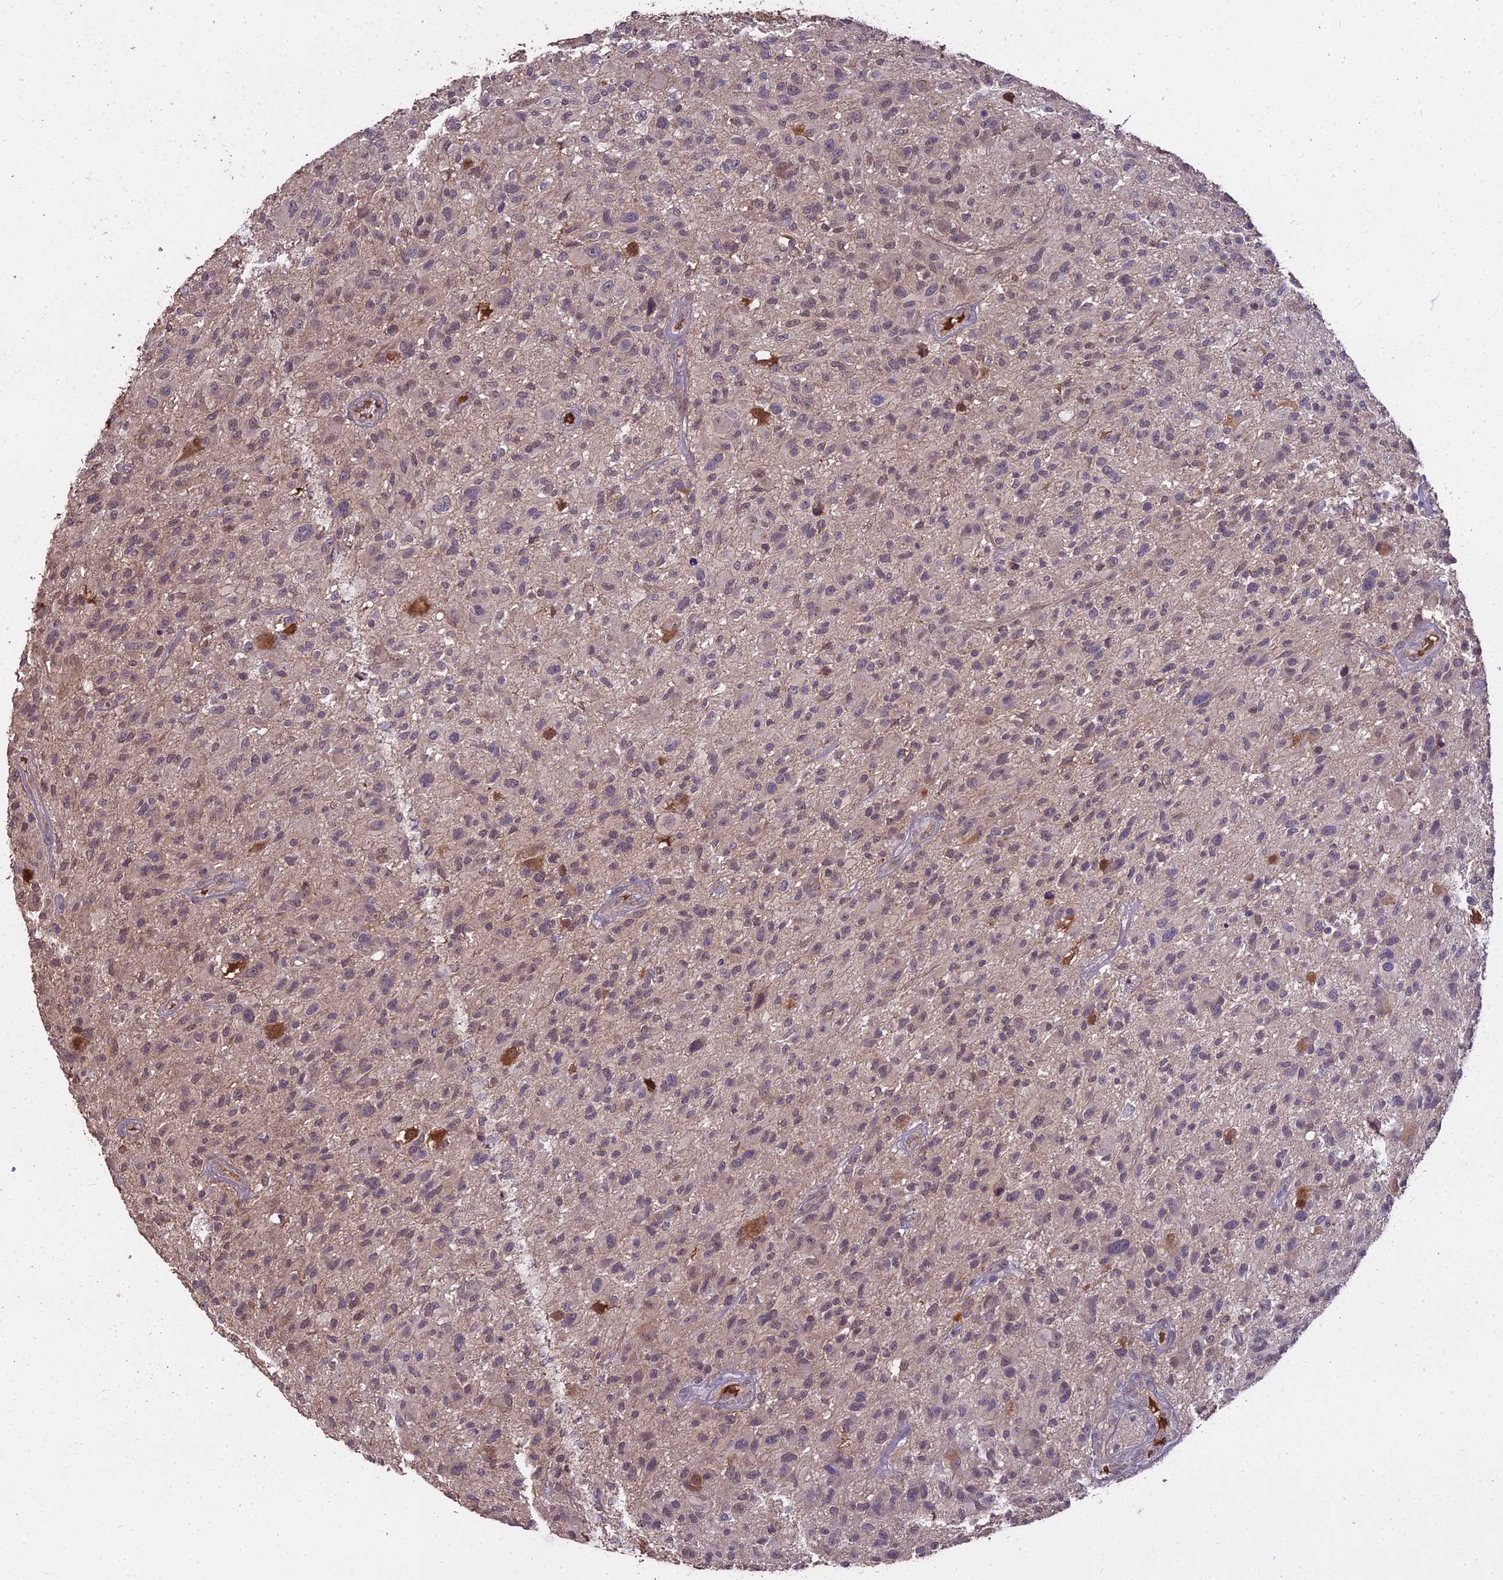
{"staining": {"intensity": "weak", "quantity": "<25%", "location": "nuclear"}, "tissue": "glioma", "cell_type": "Tumor cells", "image_type": "cancer", "snomed": [{"axis": "morphology", "description": "Glioma, malignant, High grade"}, {"axis": "topography", "description": "Brain"}], "caption": "DAB (3,3'-diaminobenzidine) immunohistochemical staining of human malignant glioma (high-grade) displays no significant staining in tumor cells.", "gene": "ZDBF2", "patient": {"sex": "male", "age": 47}}